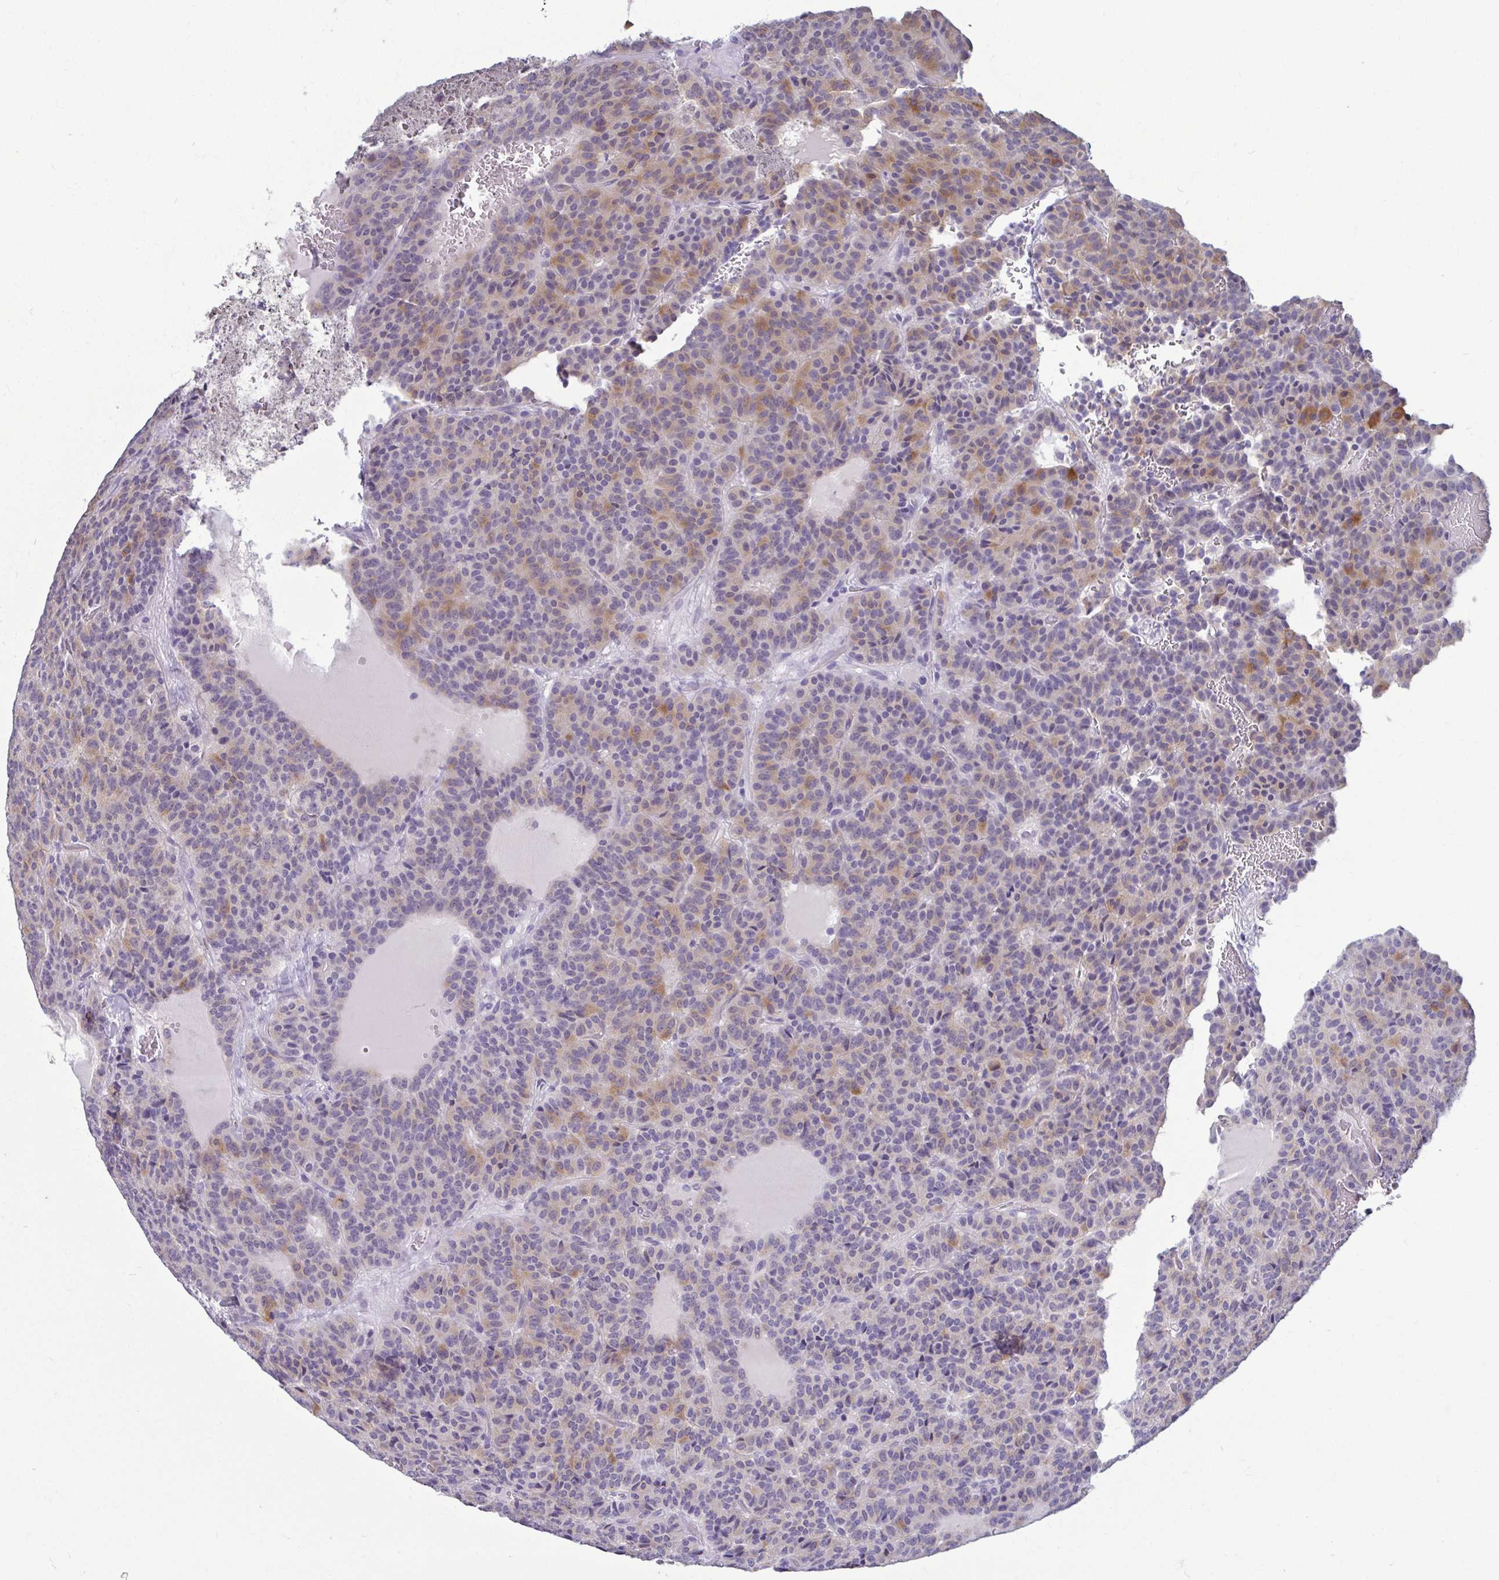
{"staining": {"intensity": "weak", "quantity": "25%-75%", "location": "cytoplasmic/membranous"}, "tissue": "carcinoid", "cell_type": "Tumor cells", "image_type": "cancer", "snomed": [{"axis": "morphology", "description": "Carcinoid, malignant, NOS"}, {"axis": "topography", "description": "Lung"}], "caption": "Tumor cells display low levels of weak cytoplasmic/membranous staining in about 25%-75% of cells in carcinoid. (DAB (3,3'-diaminobenzidine) IHC with brightfield microscopy, high magnification).", "gene": "SERPINI1", "patient": {"sex": "male", "age": 70}}